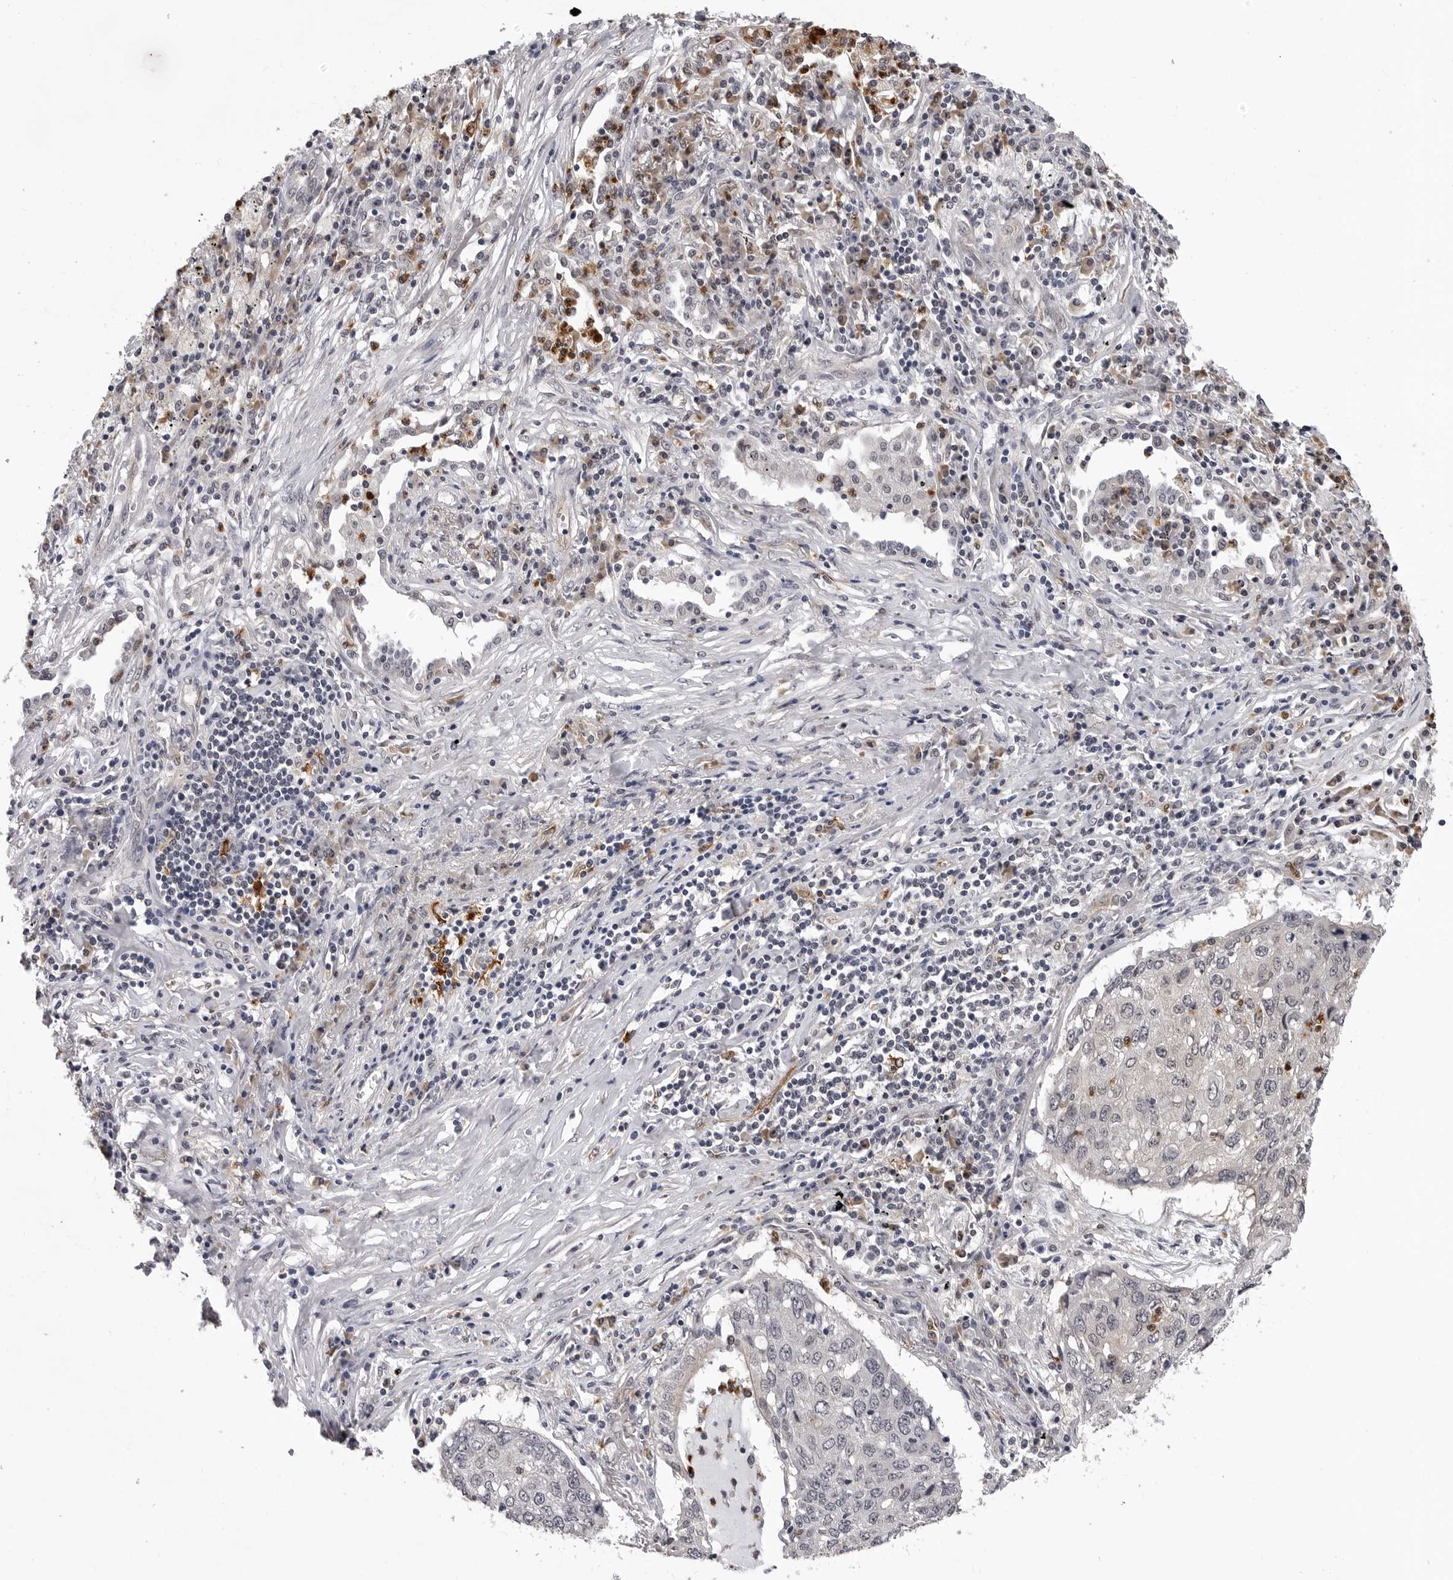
{"staining": {"intensity": "negative", "quantity": "none", "location": "none"}, "tissue": "lung cancer", "cell_type": "Tumor cells", "image_type": "cancer", "snomed": [{"axis": "morphology", "description": "Squamous cell carcinoma, NOS"}, {"axis": "topography", "description": "Lung"}], "caption": "This is an immunohistochemistry (IHC) image of human squamous cell carcinoma (lung). There is no positivity in tumor cells.", "gene": "TRMT13", "patient": {"sex": "female", "age": 63}}